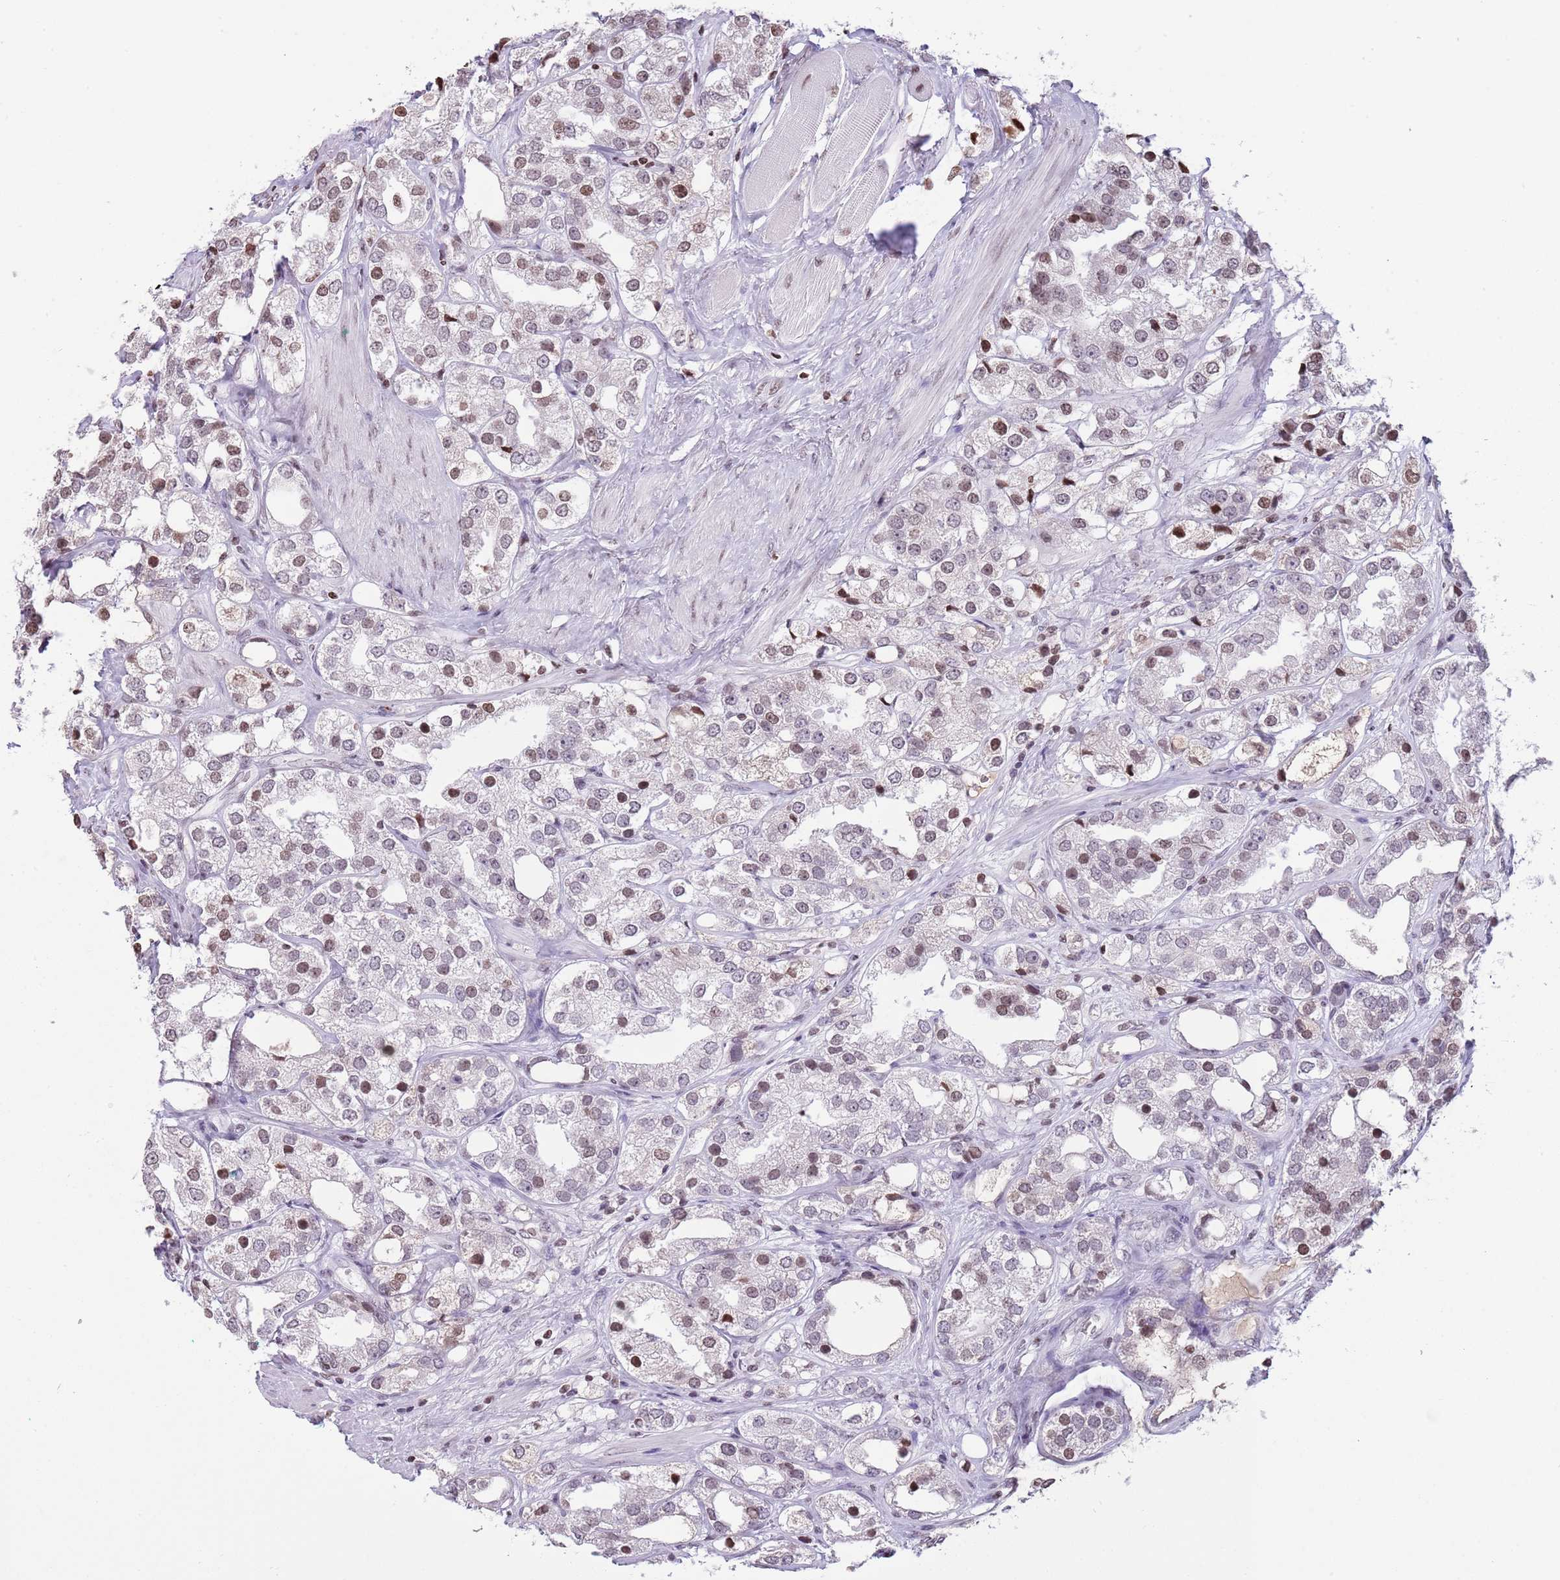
{"staining": {"intensity": "moderate", "quantity": "<25%", "location": "nuclear"}, "tissue": "prostate cancer", "cell_type": "Tumor cells", "image_type": "cancer", "snomed": [{"axis": "morphology", "description": "Adenocarcinoma, NOS"}, {"axis": "topography", "description": "Prostate"}], "caption": "Immunohistochemistry image of neoplastic tissue: human adenocarcinoma (prostate) stained using immunohistochemistry reveals low levels of moderate protein expression localized specifically in the nuclear of tumor cells, appearing as a nuclear brown color.", "gene": "KPNA3", "patient": {"sex": "male", "age": 79}}